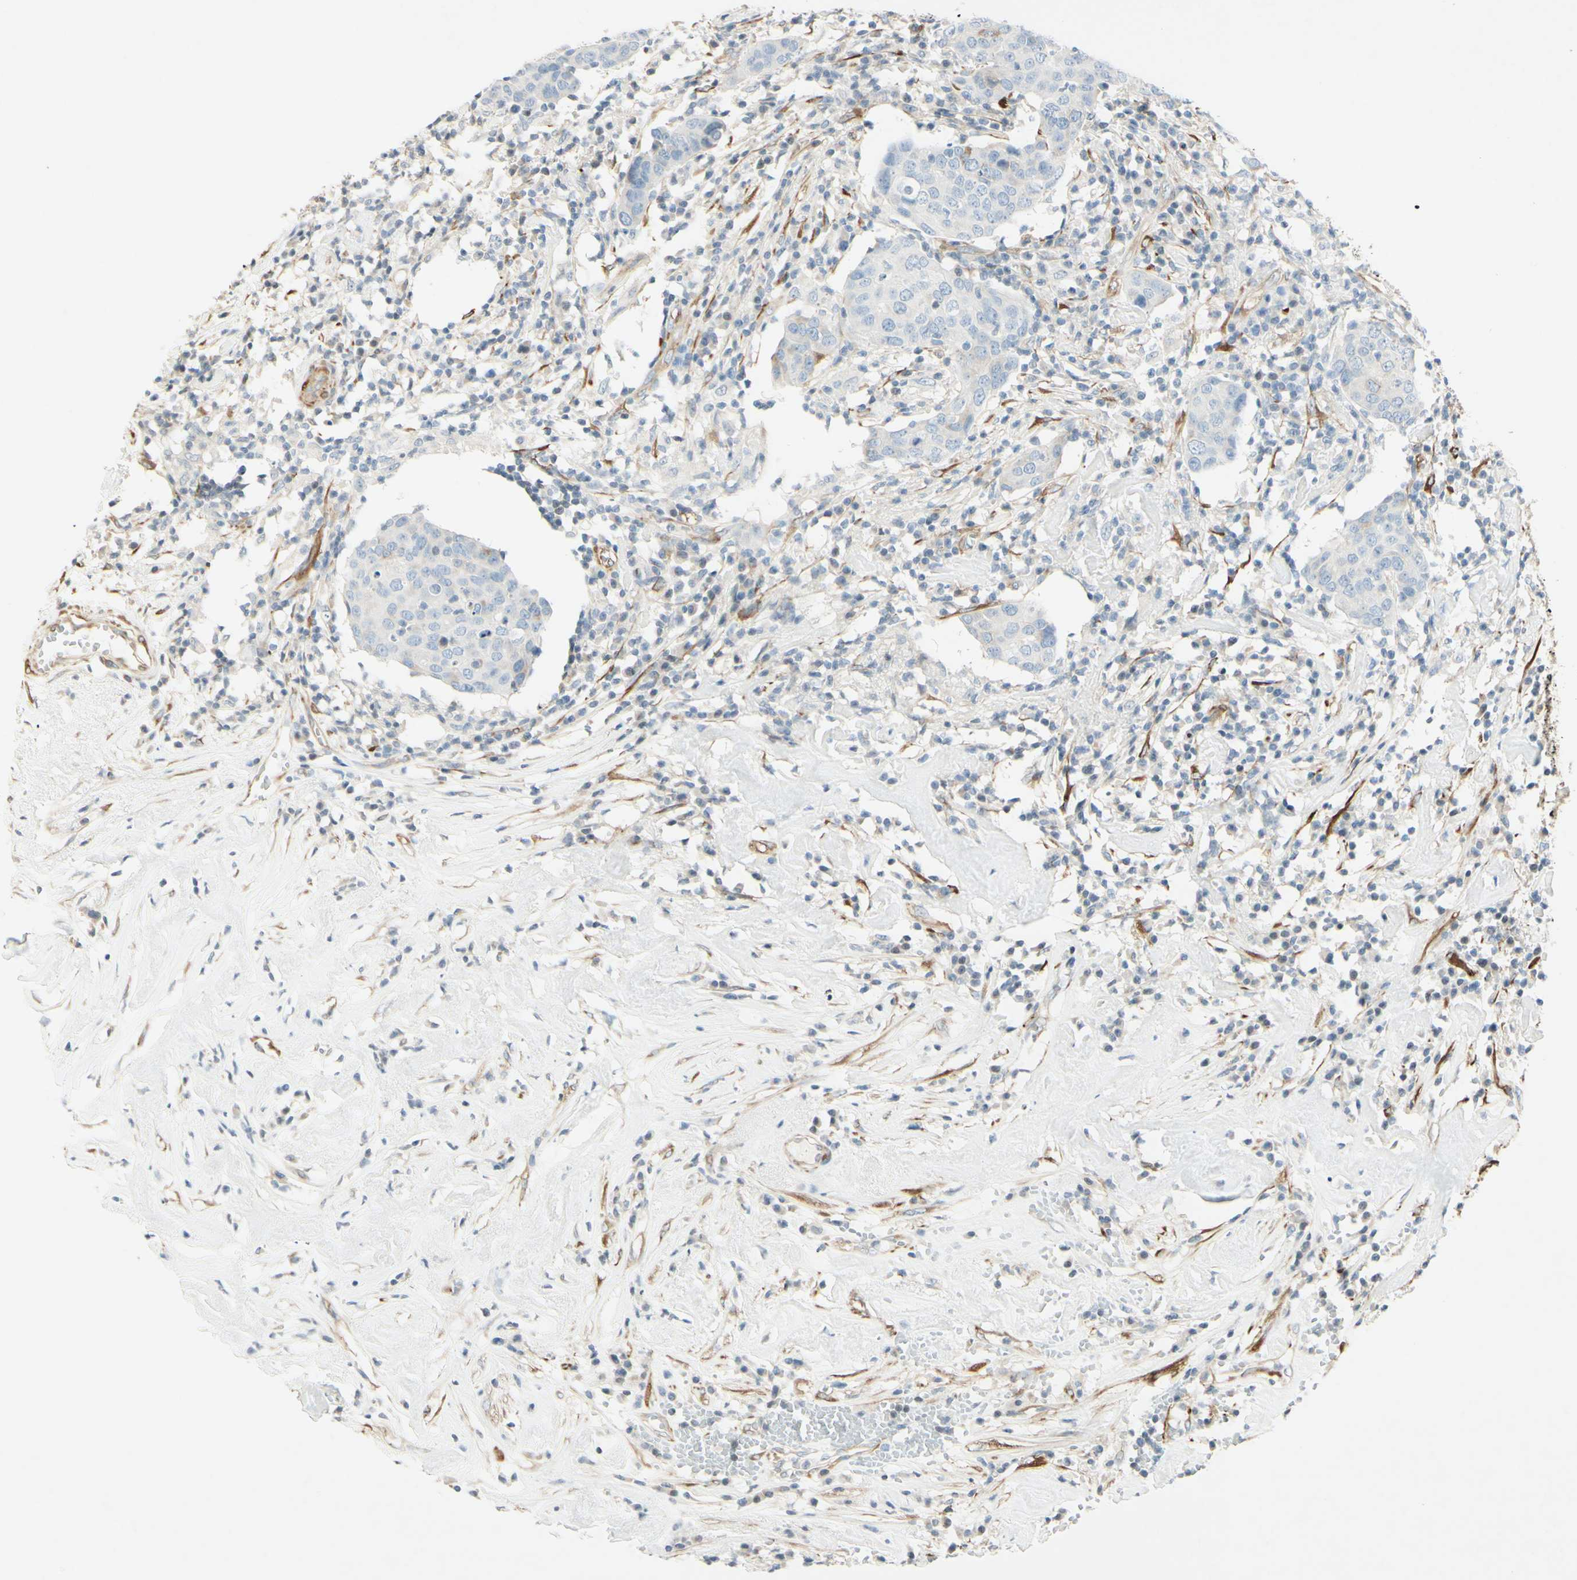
{"staining": {"intensity": "negative", "quantity": "none", "location": "none"}, "tissue": "head and neck cancer", "cell_type": "Tumor cells", "image_type": "cancer", "snomed": [{"axis": "morphology", "description": "Adenocarcinoma, NOS"}, {"axis": "topography", "description": "Salivary gland"}, {"axis": "topography", "description": "Head-Neck"}], "caption": "Photomicrograph shows no significant protein expression in tumor cells of adenocarcinoma (head and neck).", "gene": "MAP1B", "patient": {"sex": "female", "age": 65}}